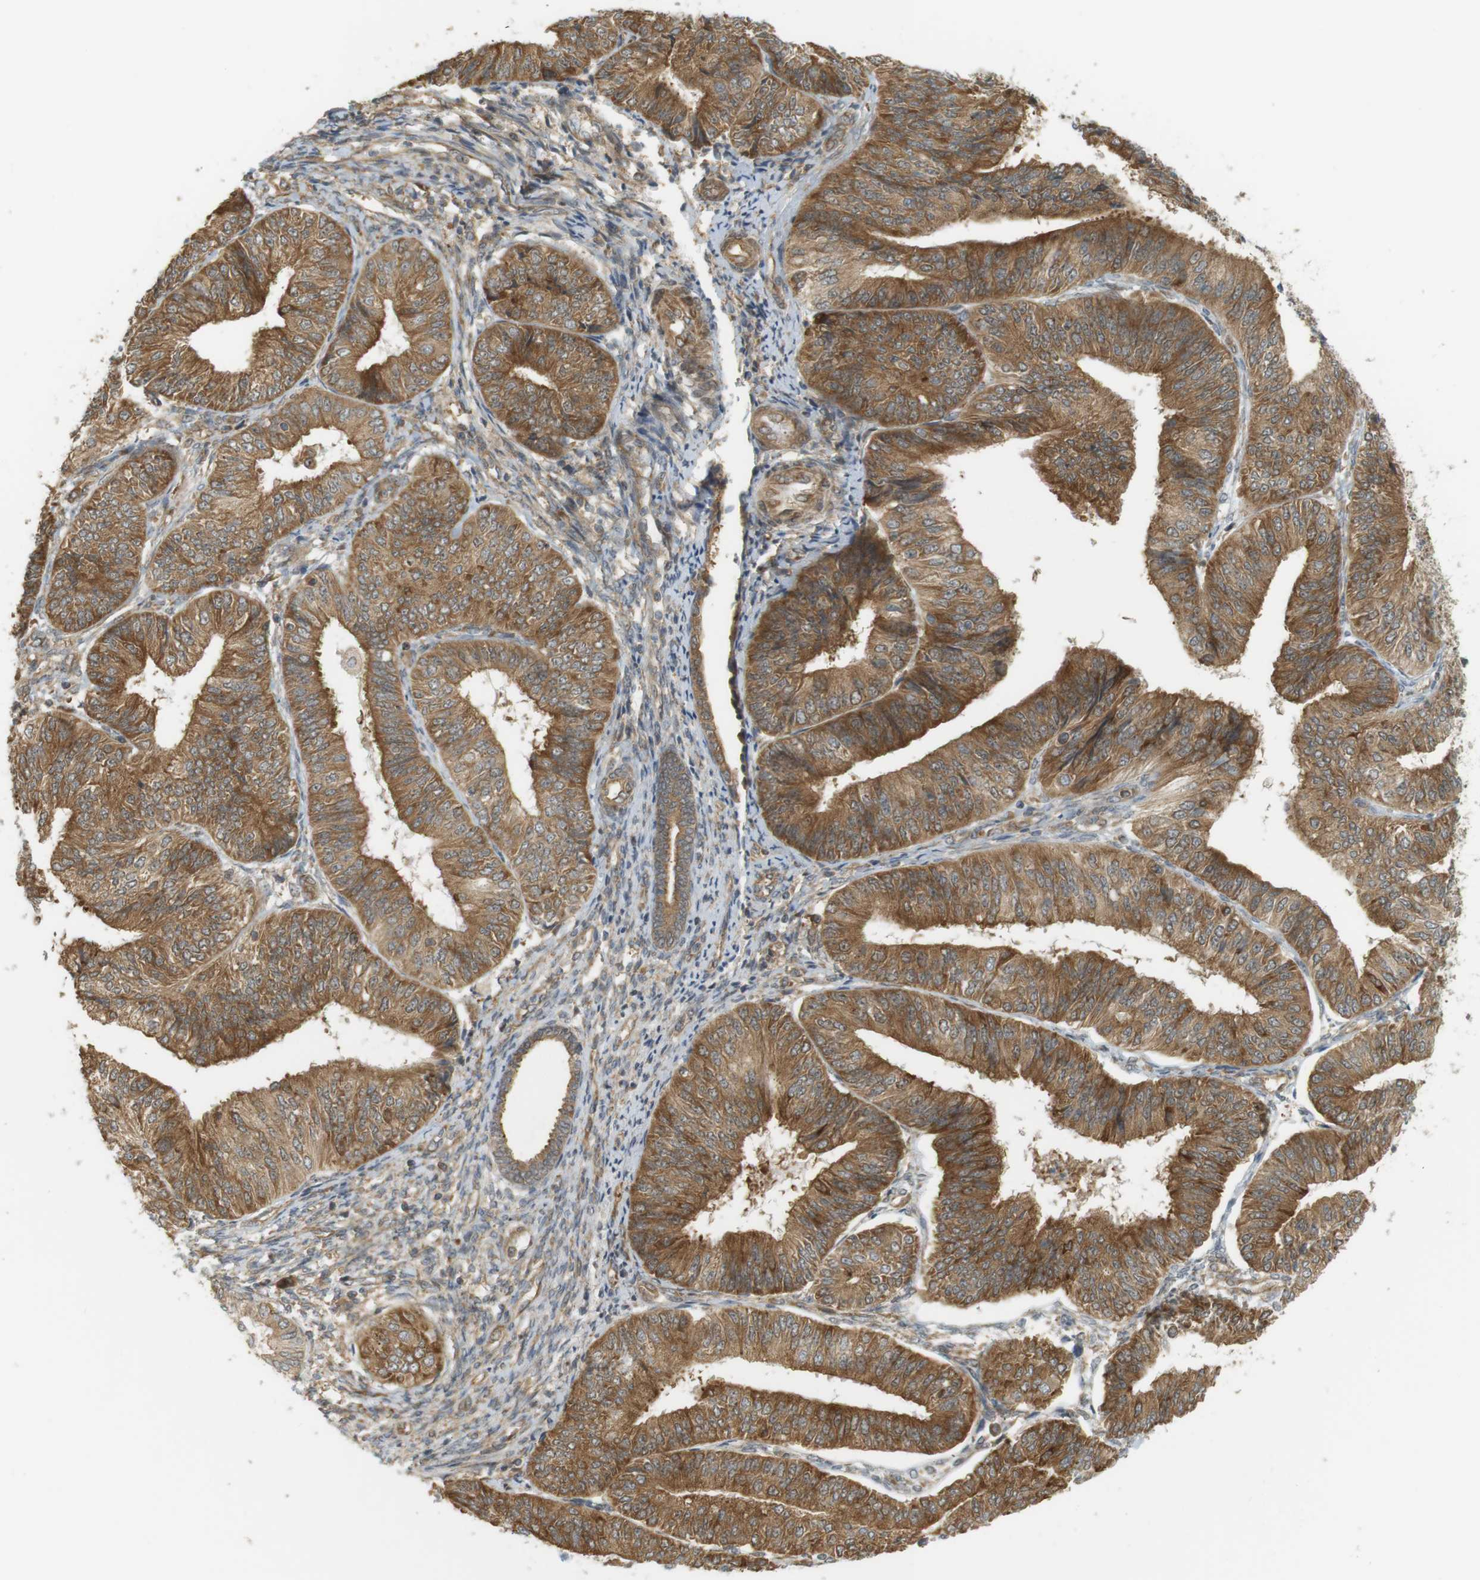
{"staining": {"intensity": "strong", "quantity": ">75%", "location": "cytoplasmic/membranous,nuclear"}, "tissue": "endometrial cancer", "cell_type": "Tumor cells", "image_type": "cancer", "snomed": [{"axis": "morphology", "description": "Adenocarcinoma, NOS"}, {"axis": "topography", "description": "Endometrium"}], "caption": "Brown immunohistochemical staining in endometrial cancer shows strong cytoplasmic/membranous and nuclear expression in about >75% of tumor cells. (DAB IHC with brightfield microscopy, high magnification).", "gene": "PA2G4", "patient": {"sex": "female", "age": 58}}